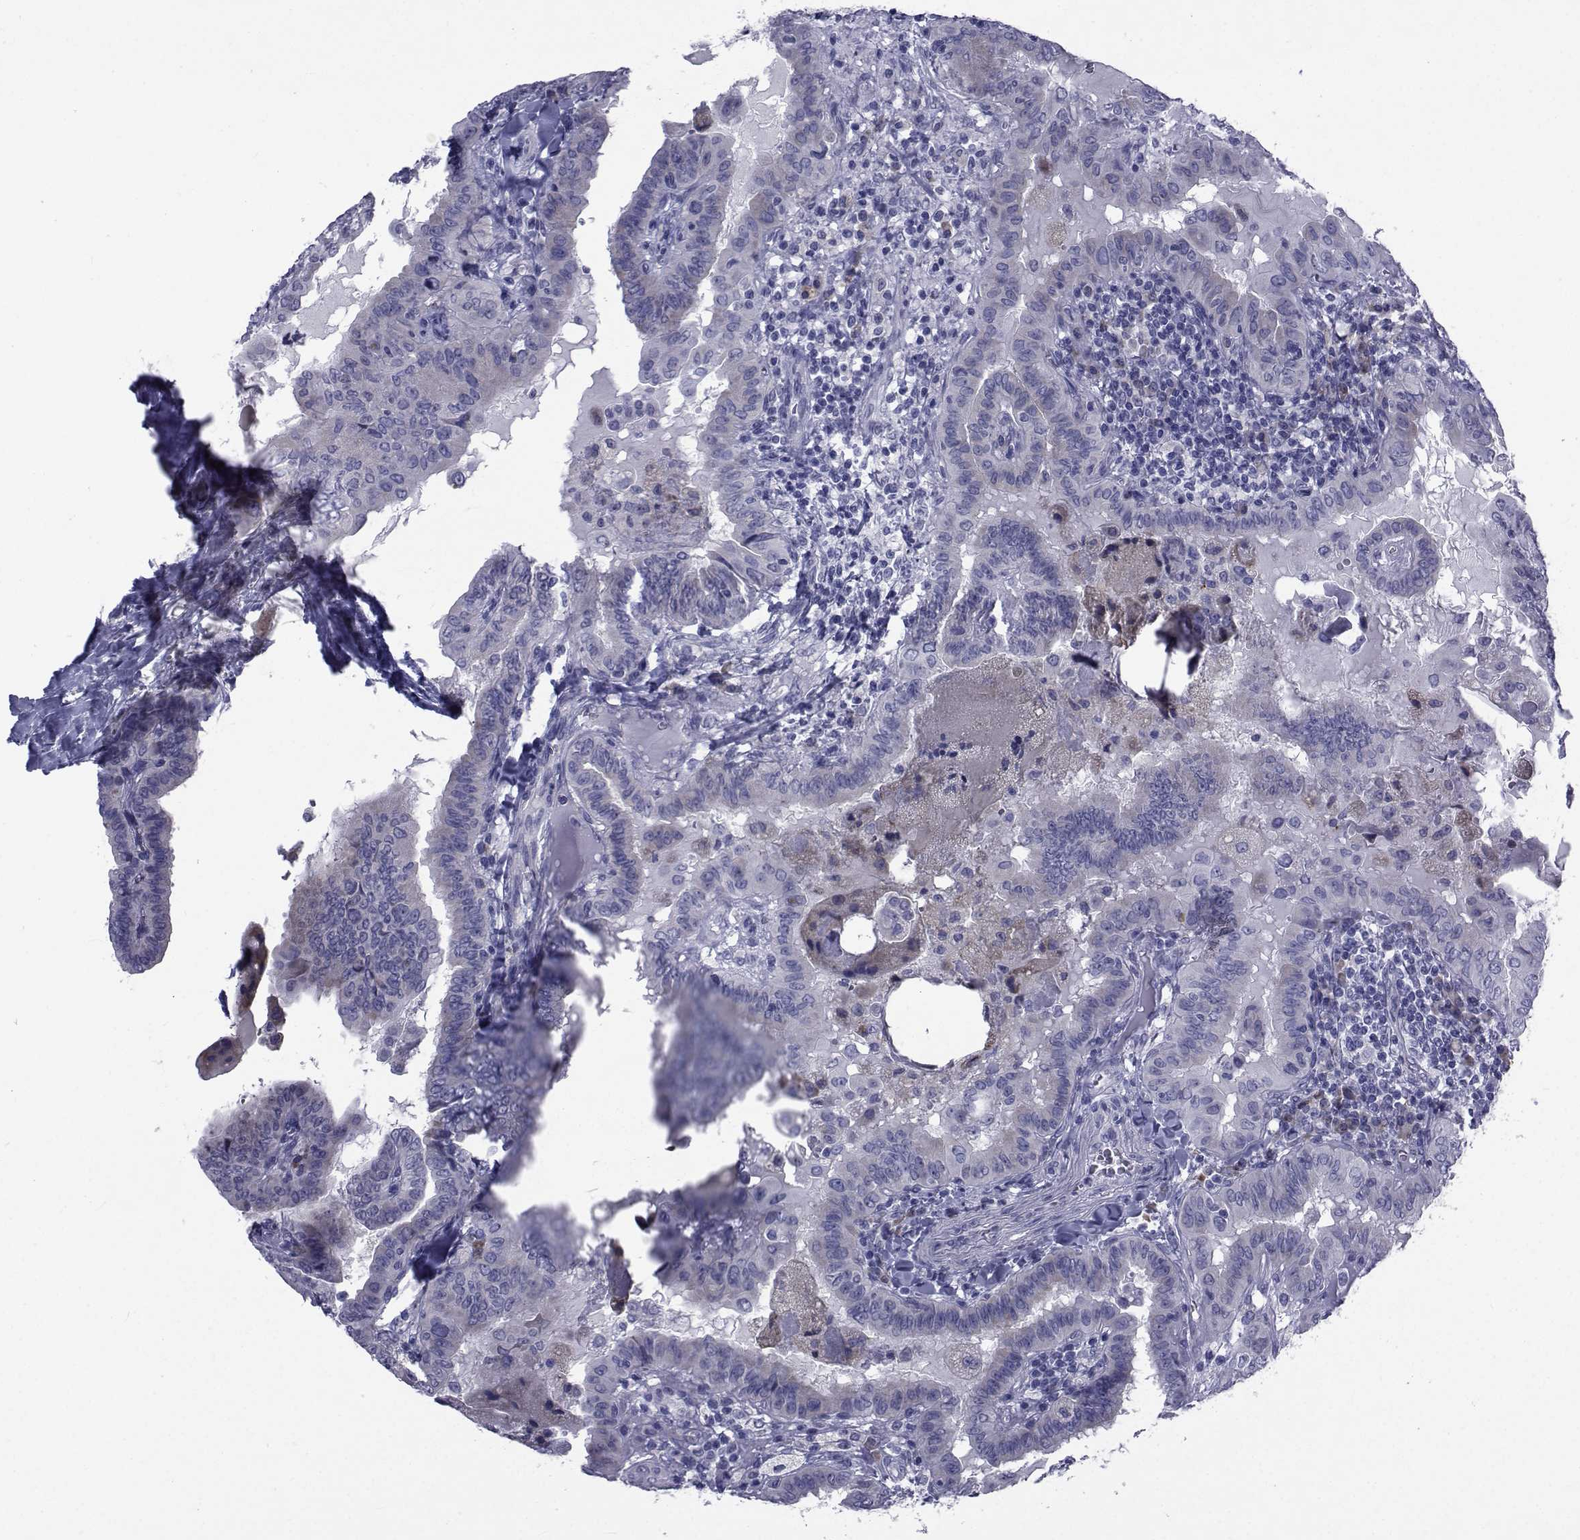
{"staining": {"intensity": "weak", "quantity": "<25%", "location": "cytoplasmic/membranous"}, "tissue": "thyroid cancer", "cell_type": "Tumor cells", "image_type": "cancer", "snomed": [{"axis": "morphology", "description": "Papillary adenocarcinoma, NOS"}, {"axis": "topography", "description": "Thyroid gland"}], "caption": "This is an IHC image of thyroid cancer (papillary adenocarcinoma). There is no staining in tumor cells.", "gene": "ROPN1", "patient": {"sex": "female", "age": 37}}